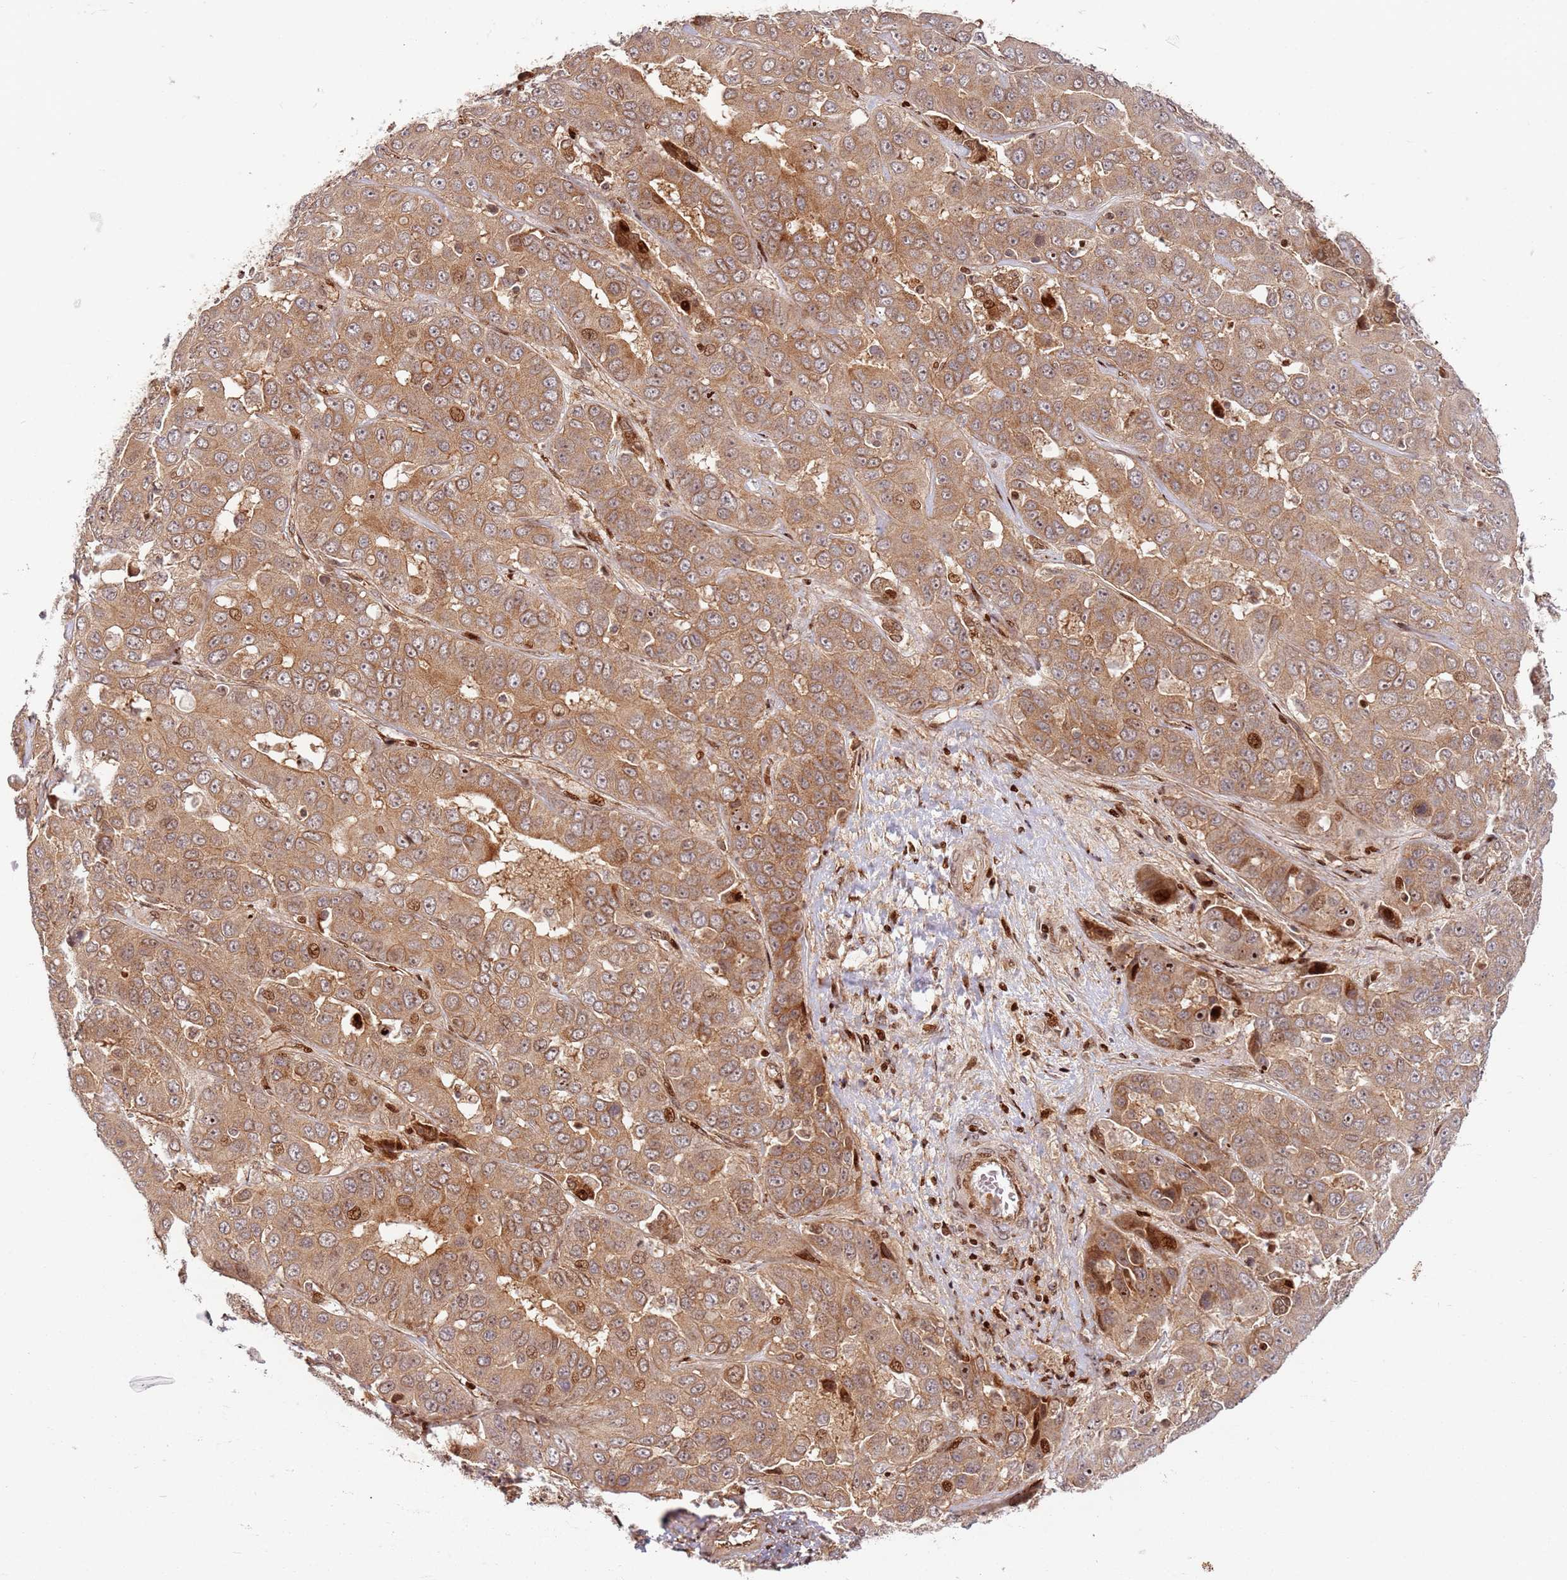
{"staining": {"intensity": "moderate", "quantity": ">75%", "location": "cytoplasmic/membranous,nuclear"}, "tissue": "liver cancer", "cell_type": "Tumor cells", "image_type": "cancer", "snomed": [{"axis": "morphology", "description": "Cholangiocarcinoma"}, {"axis": "topography", "description": "Liver"}], "caption": "Human liver cholangiocarcinoma stained with a protein marker demonstrates moderate staining in tumor cells.", "gene": "TMEM233", "patient": {"sex": "female", "age": 52}}